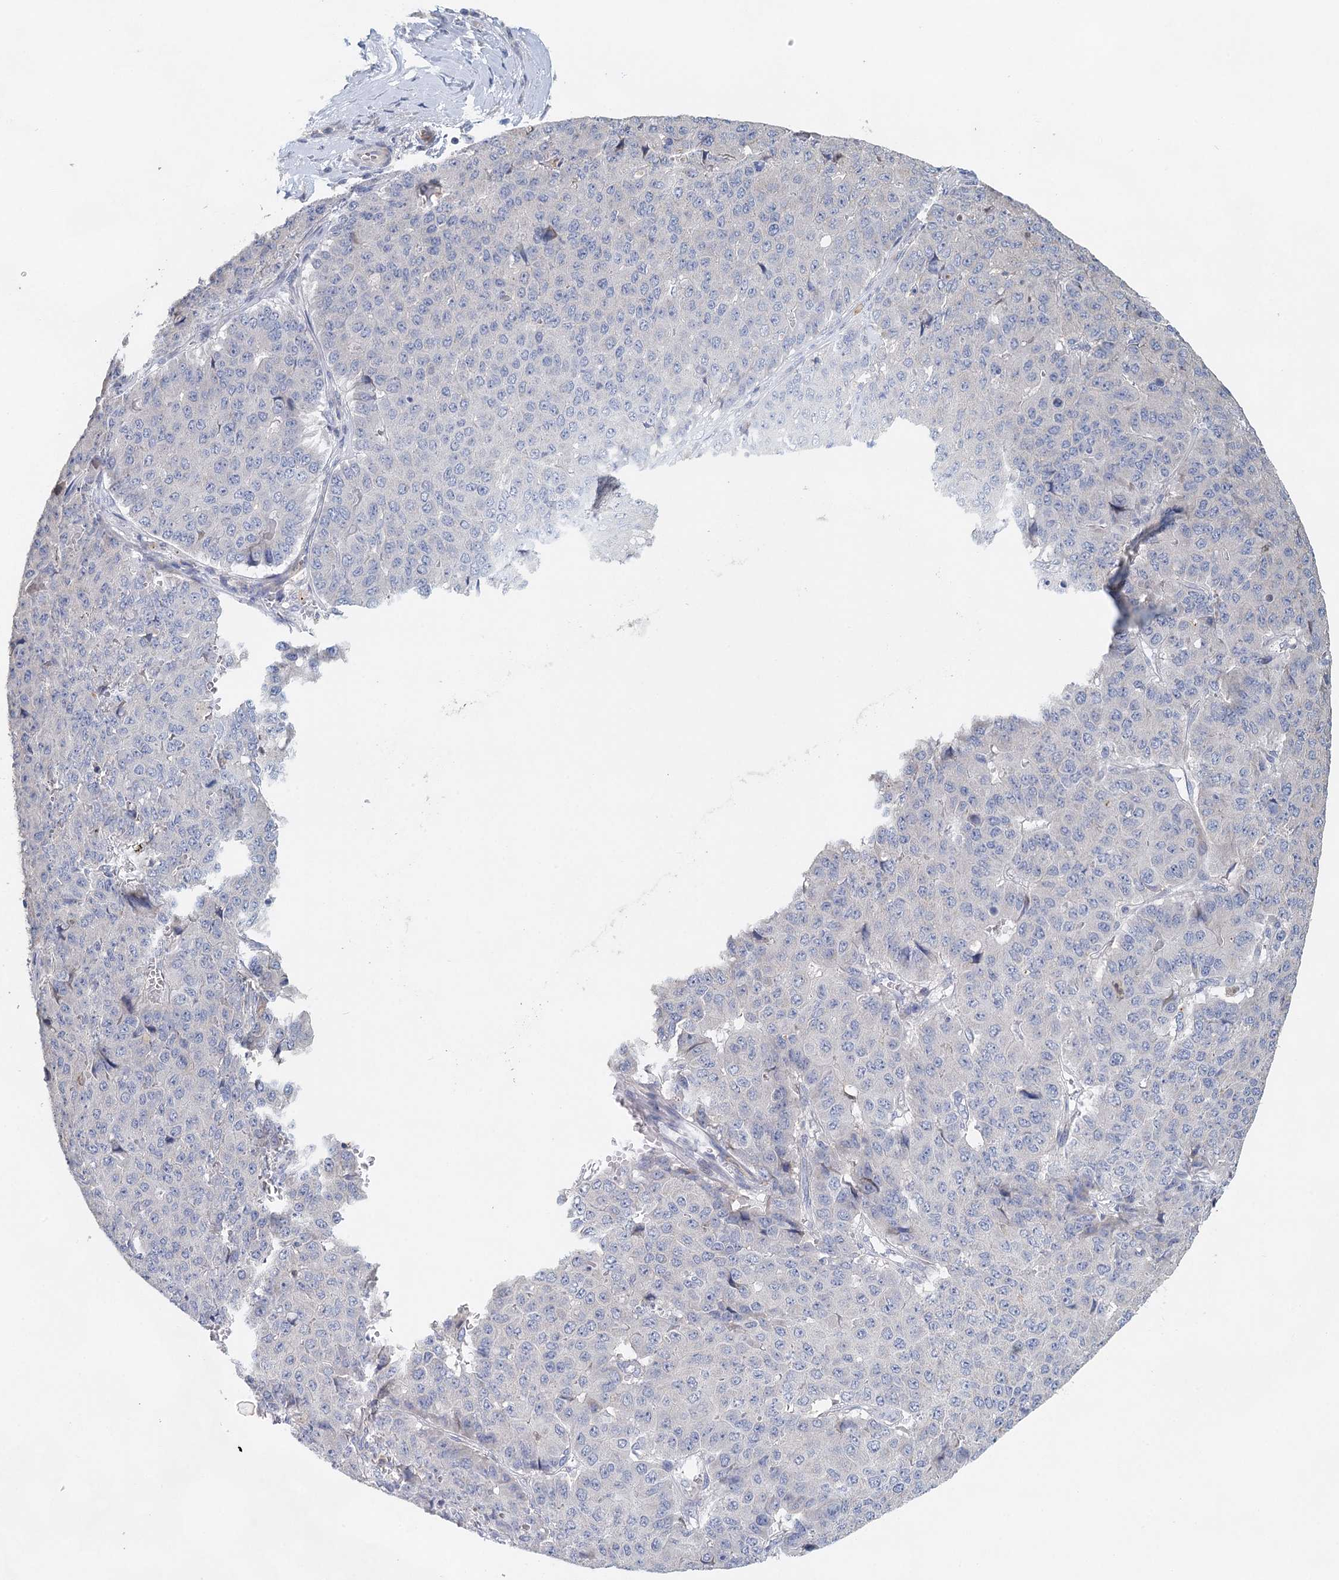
{"staining": {"intensity": "negative", "quantity": "none", "location": "none"}, "tissue": "pancreatic cancer", "cell_type": "Tumor cells", "image_type": "cancer", "snomed": [{"axis": "morphology", "description": "Adenocarcinoma, NOS"}, {"axis": "topography", "description": "Pancreas"}], "caption": "An immunohistochemistry (IHC) micrograph of adenocarcinoma (pancreatic) is shown. There is no staining in tumor cells of adenocarcinoma (pancreatic). Brightfield microscopy of immunohistochemistry stained with DAB (brown) and hematoxylin (blue), captured at high magnification.", "gene": "MYL6B", "patient": {"sex": "male", "age": 50}}